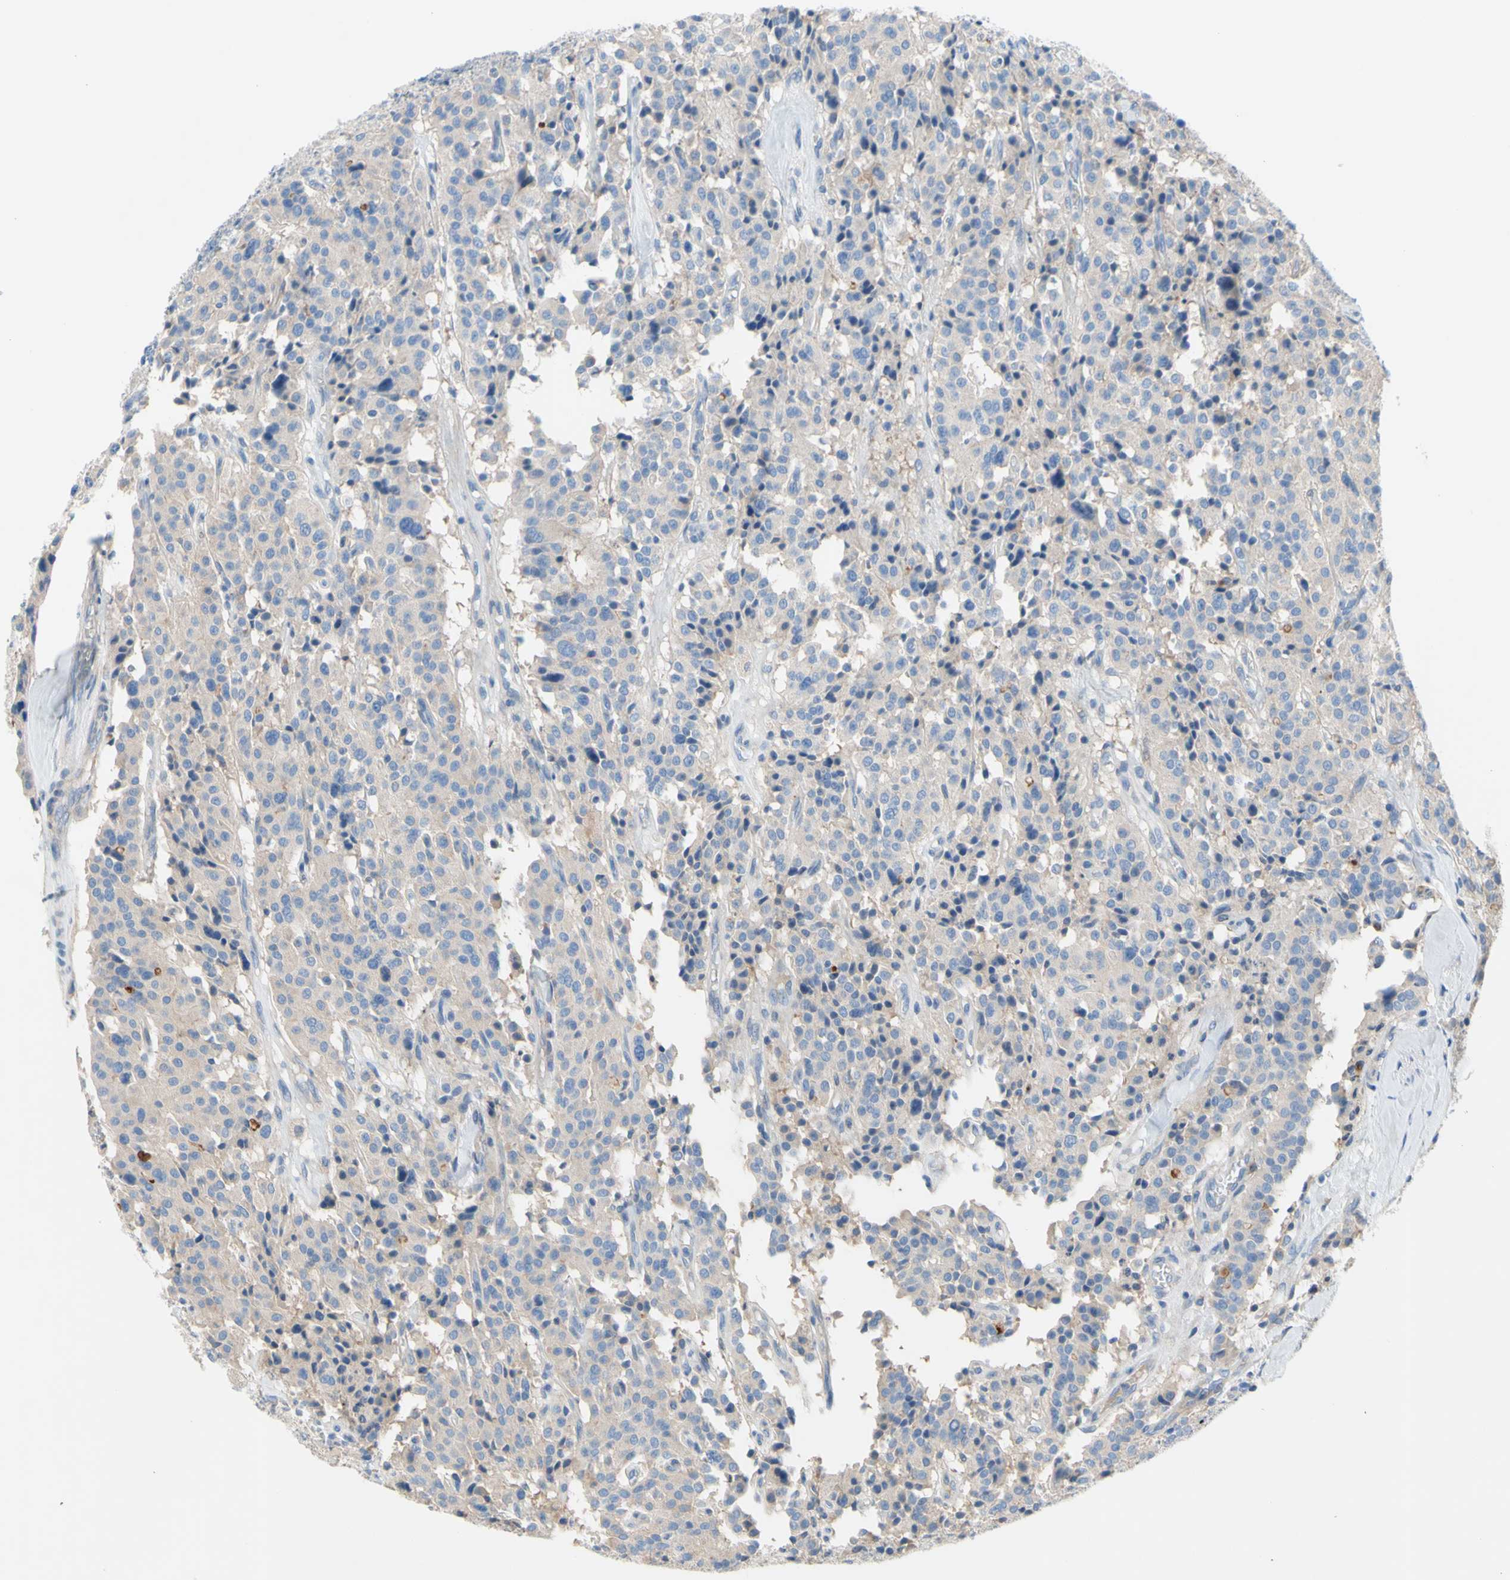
{"staining": {"intensity": "weak", "quantity": "<25%", "location": "cytoplasmic/membranous"}, "tissue": "carcinoid", "cell_type": "Tumor cells", "image_type": "cancer", "snomed": [{"axis": "morphology", "description": "Carcinoid, malignant, NOS"}, {"axis": "topography", "description": "Lung"}], "caption": "There is no significant staining in tumor cells of carcinoid.", "gene": "TMEM59L", "patient": {"sex": "male", "age": 30}}